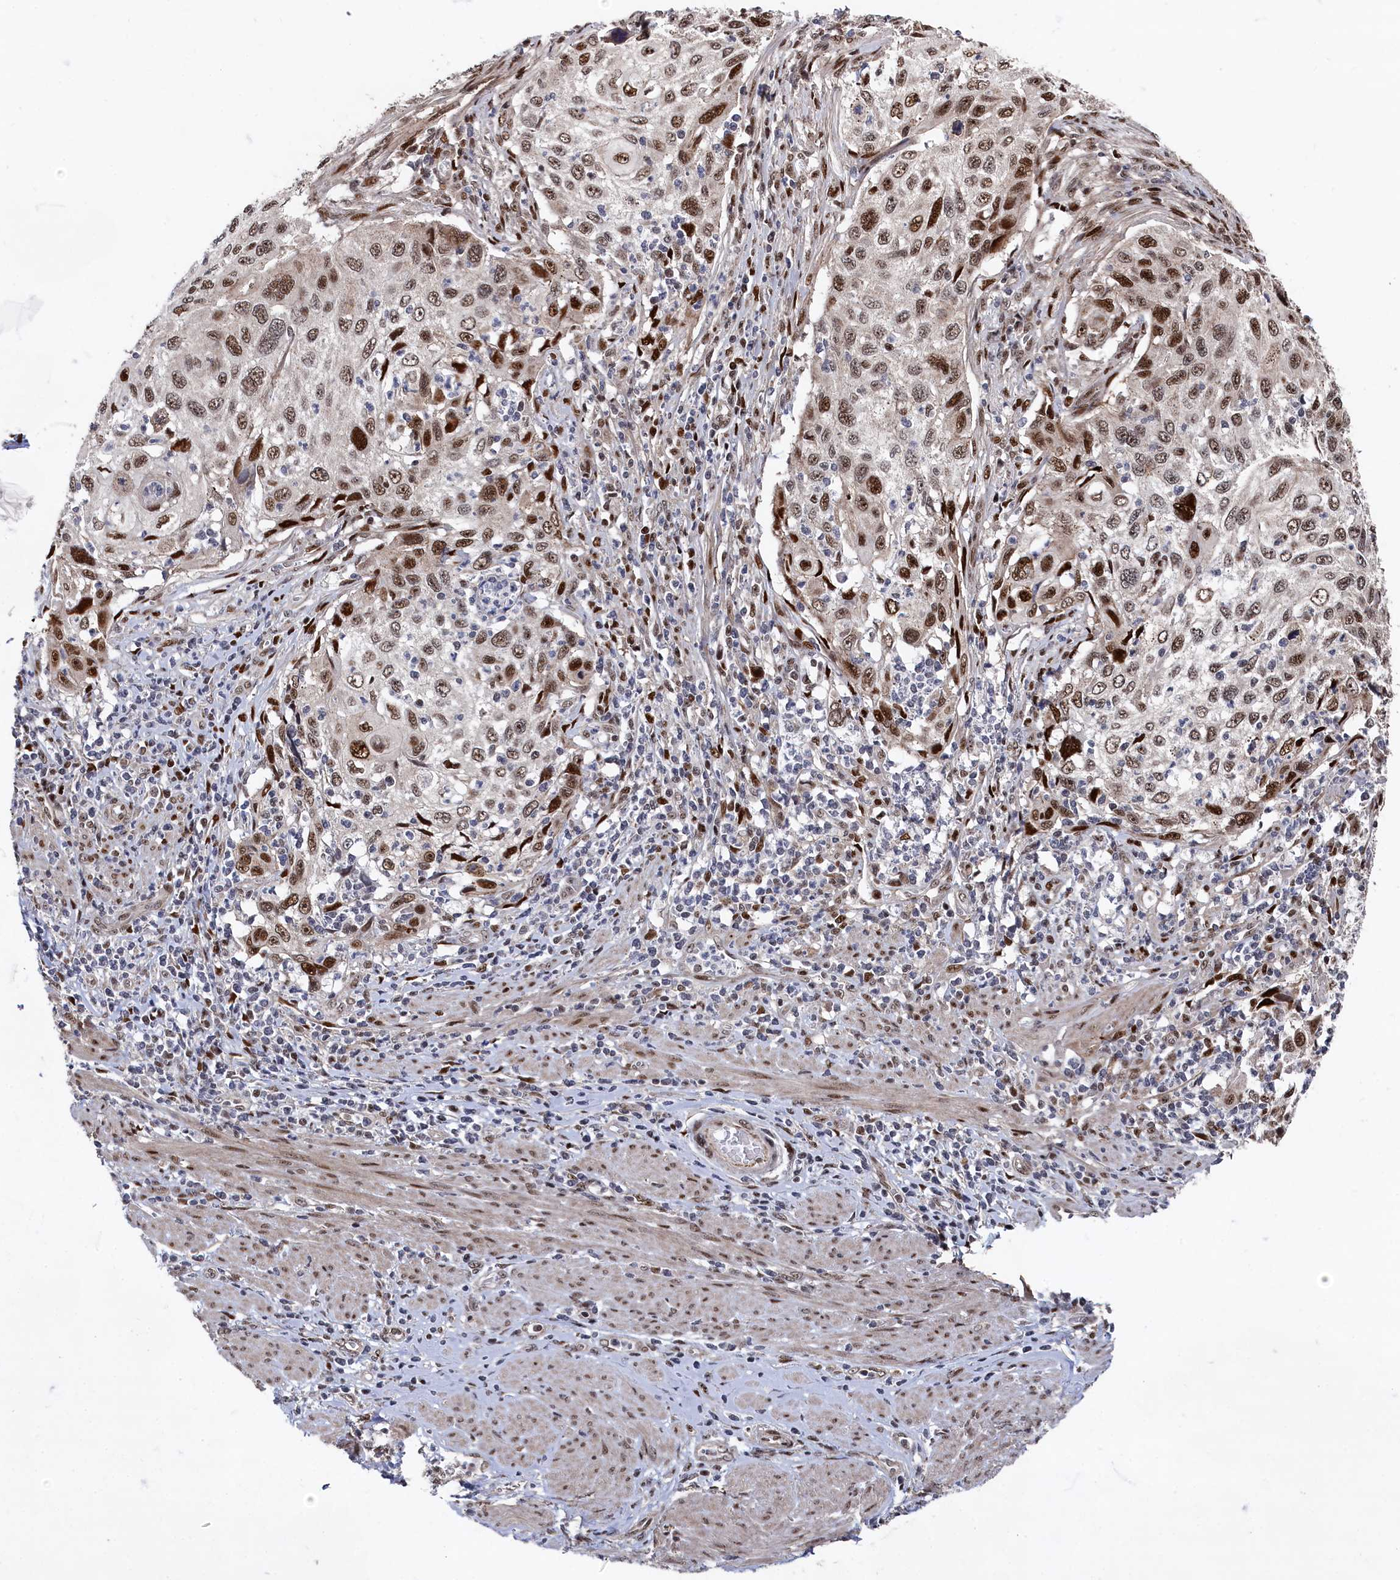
{"staining": {"intensity": "strong", "quantity": "25%-75%", "location": "nuclear"}, "tissue": "cervical cancer", "cell_type": "Tumor cells", "image_type": "cancer", "snomed": [{"axis": "morphology", "description": "Squamous cell carcinoma, NOS"}, {"axis": "topography", "description": "Cervix"}], "caption": "Tumor cells demonstrate strong nuclear positivity in about 25%-75% of cells in cervical cancer (squamous cell carcinoma).", "gene": "BUB3", "patient": {"sex": "female", "age": 70}}